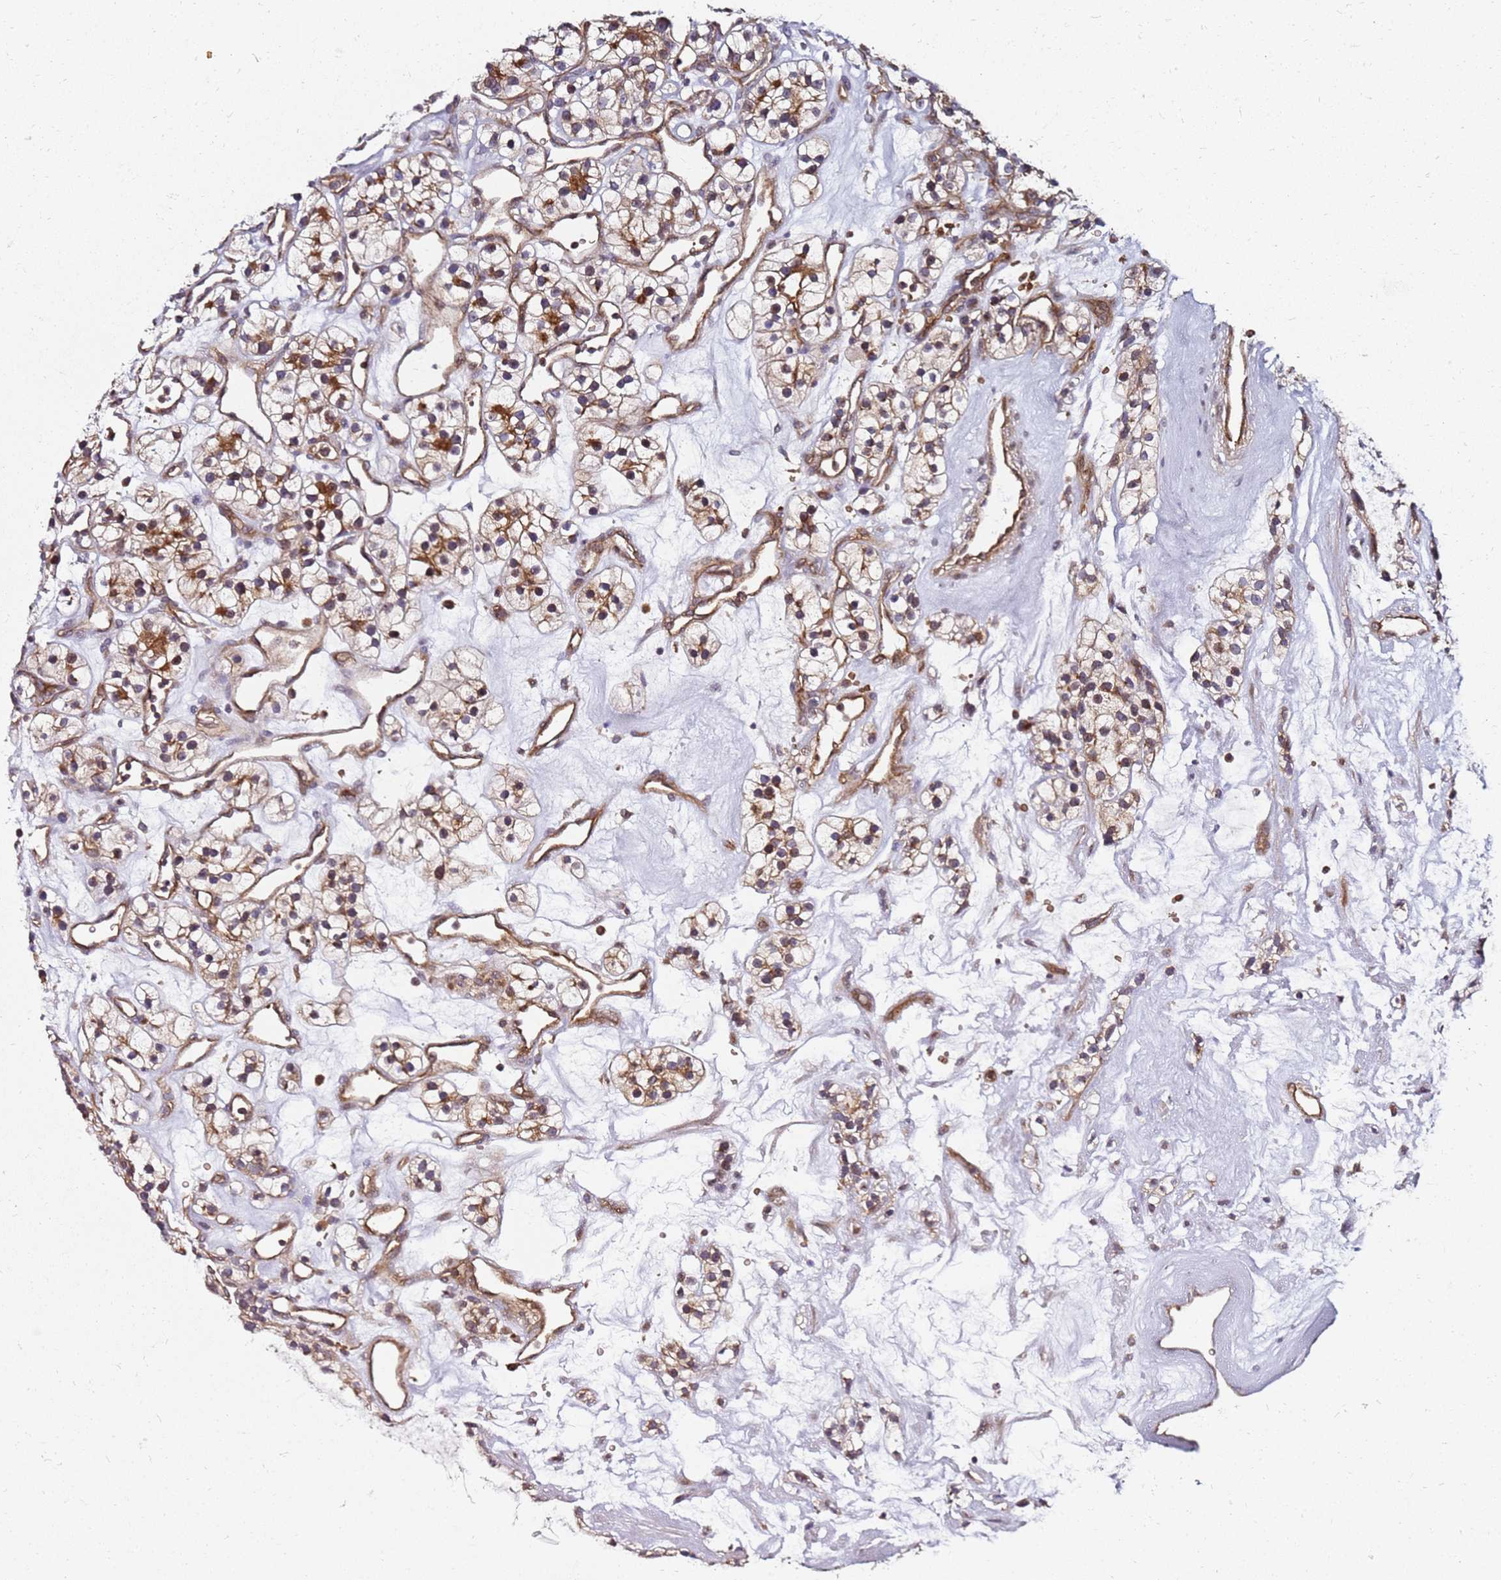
{"staining": {"intensity": "moderate", "quantity": "25%-75%", "location": "cytoplasmic/membranous"}, "tissue": "renal cancer", "cell_type": "Tumor cells", "image_type": "cancer", "snomed": [{"axis": "morphology", "description": "Adenocarcinoma, NOS"}, {"axis": "topography", "description": "Kidney"}], "caption": "Immunohistochemistry (IHC) image of renal adenocarcinoma stained for a protein (brown), which demonstrates medium levels of moderate cytoplasmic/membranous positivity in approximately 25%-75% of tumor cells.", "gene": "RNF11", "patient": {"sex": "female", "age": 57}}